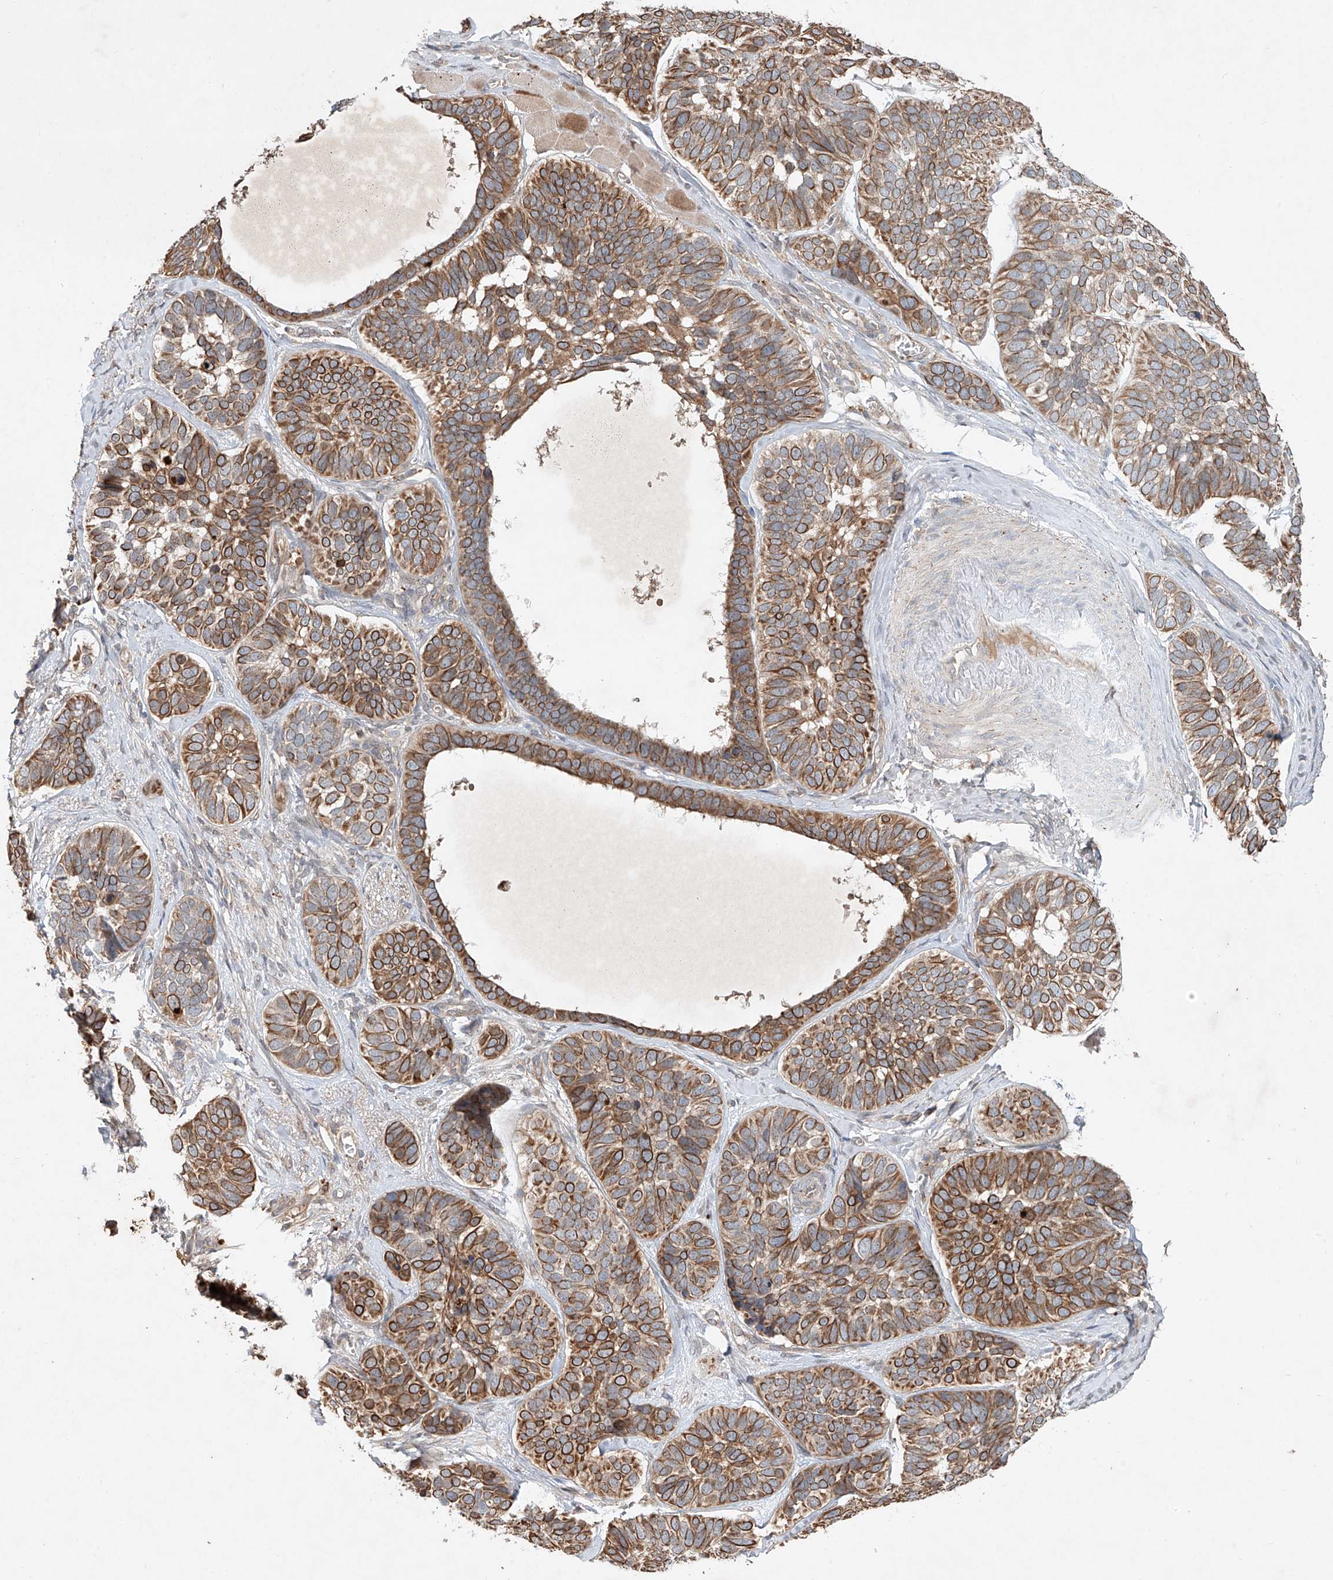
{"staining": {"intensity": "moderate", "quantity": ">75%", "location": "cytoplasmic/membranous"}, "tissue": "skin cancer", "cell_type": "Tumor cells", "image_type": "cancer", "snomed": [{"axis": "morphology", "description": "Basal cell carcinoma"}, {"axis": "topography", "description": "Skin"}], "caption": "Protein analysis of skin basal cell carcinoma tissue displays moderate cytoplasmic/membranous staining in about >75% of tumor cells. (DAB (3,3'-diaminobenzidine) = brown stain, brightfield microscopy at high magnification).", "gene": "IER5", "patient": {"sex": "male", "age": 62}}